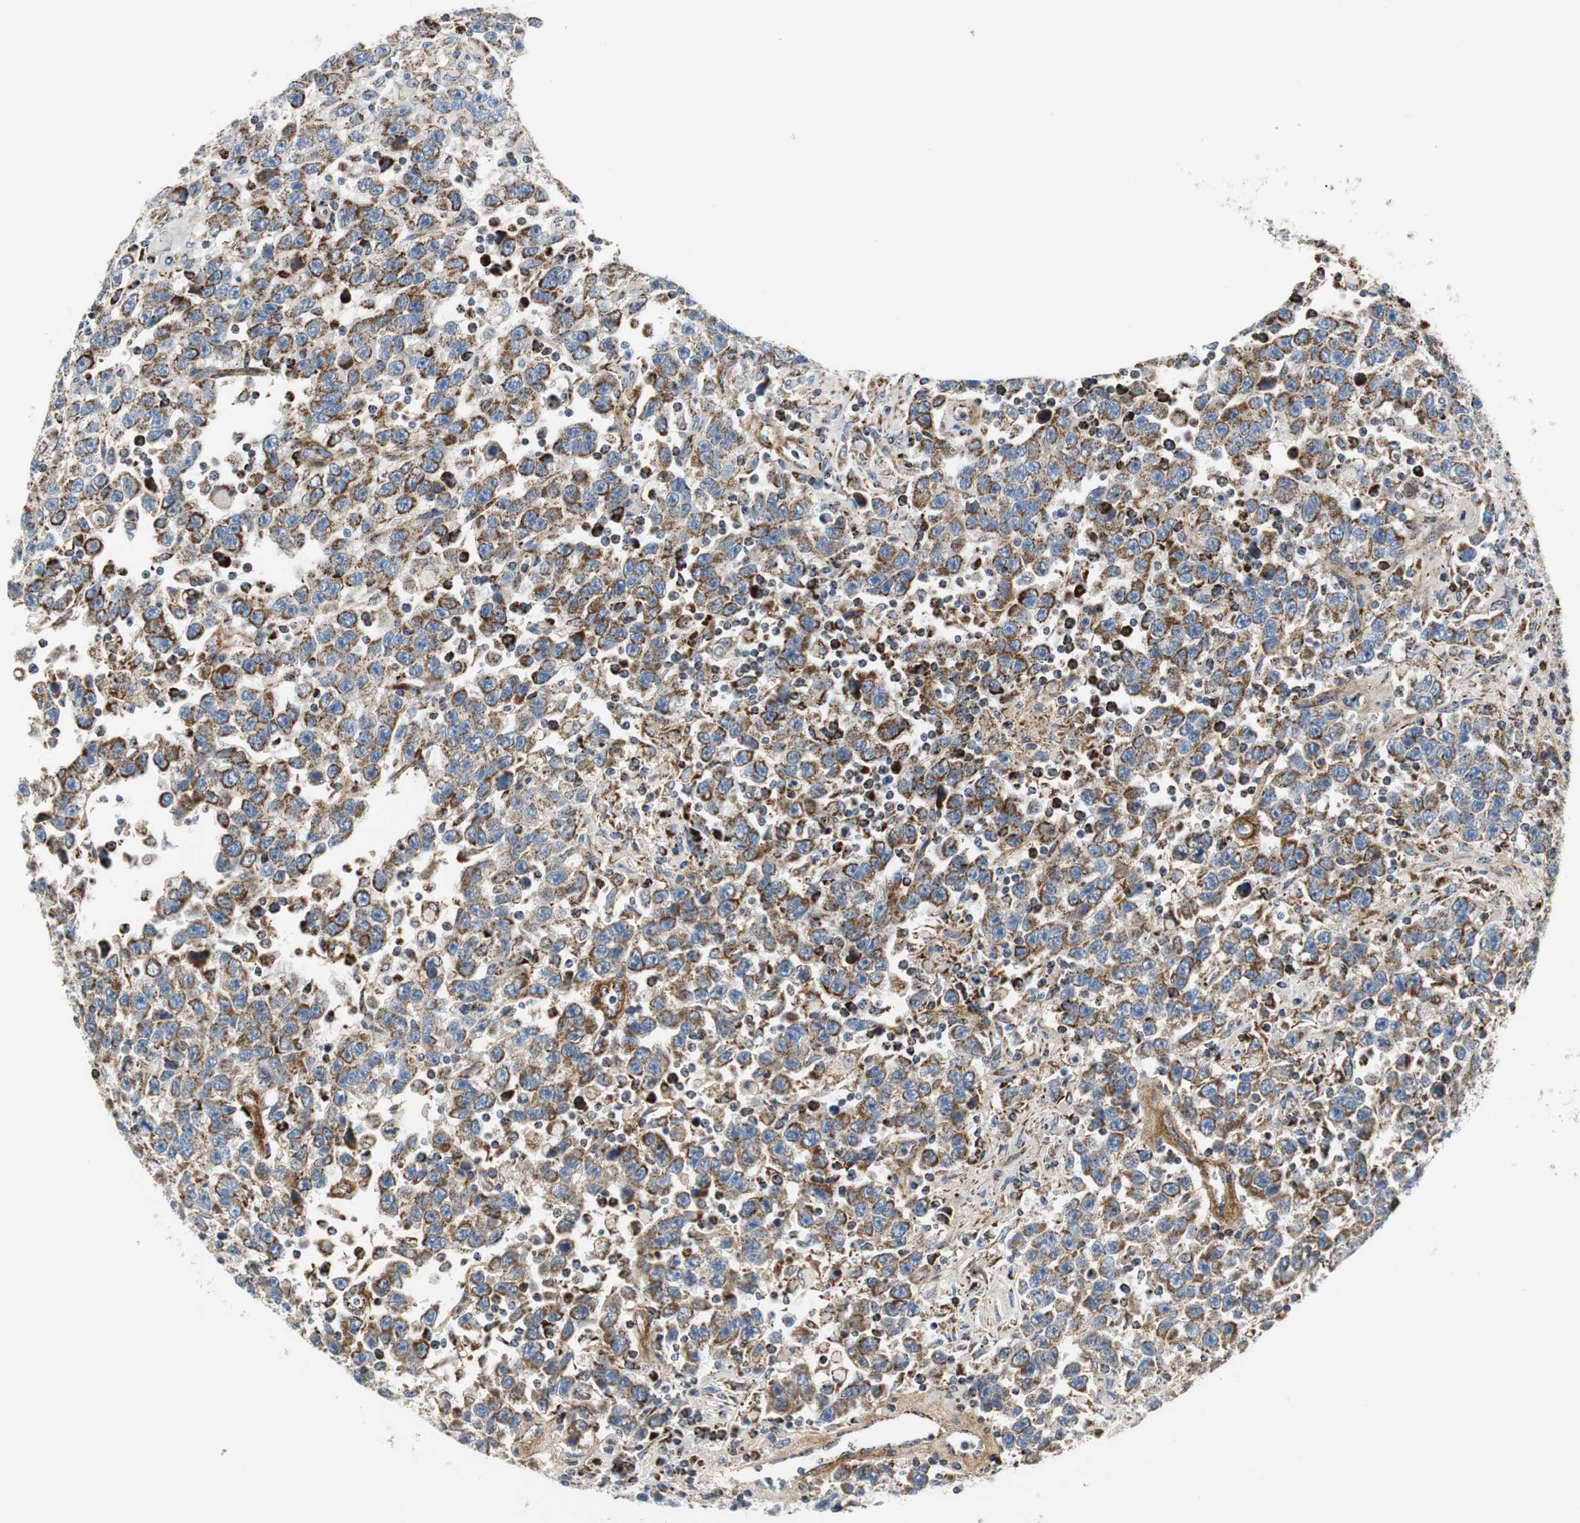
{"staining": {"intensity": "moderate", "quantity": ">75%", "location": "cytoplasmic/membranous"}, "tissue": "testis cancer", "cell_type": "Tumor cells", "image_type": "cancer", "snomed": [{"axis": "morphology", "description": "Seminoma, NOS"}, {"axis": "topography", "description": "Testis"}], "caption": "This micrograph exhibits IHC staining of human testis seminoma, with medium moderate cytoplasmic/membranous staining in approximately >75% of tumor cells.", "gene": "C1QTNF7", "patient": {"sex": "male", "age": 41}}